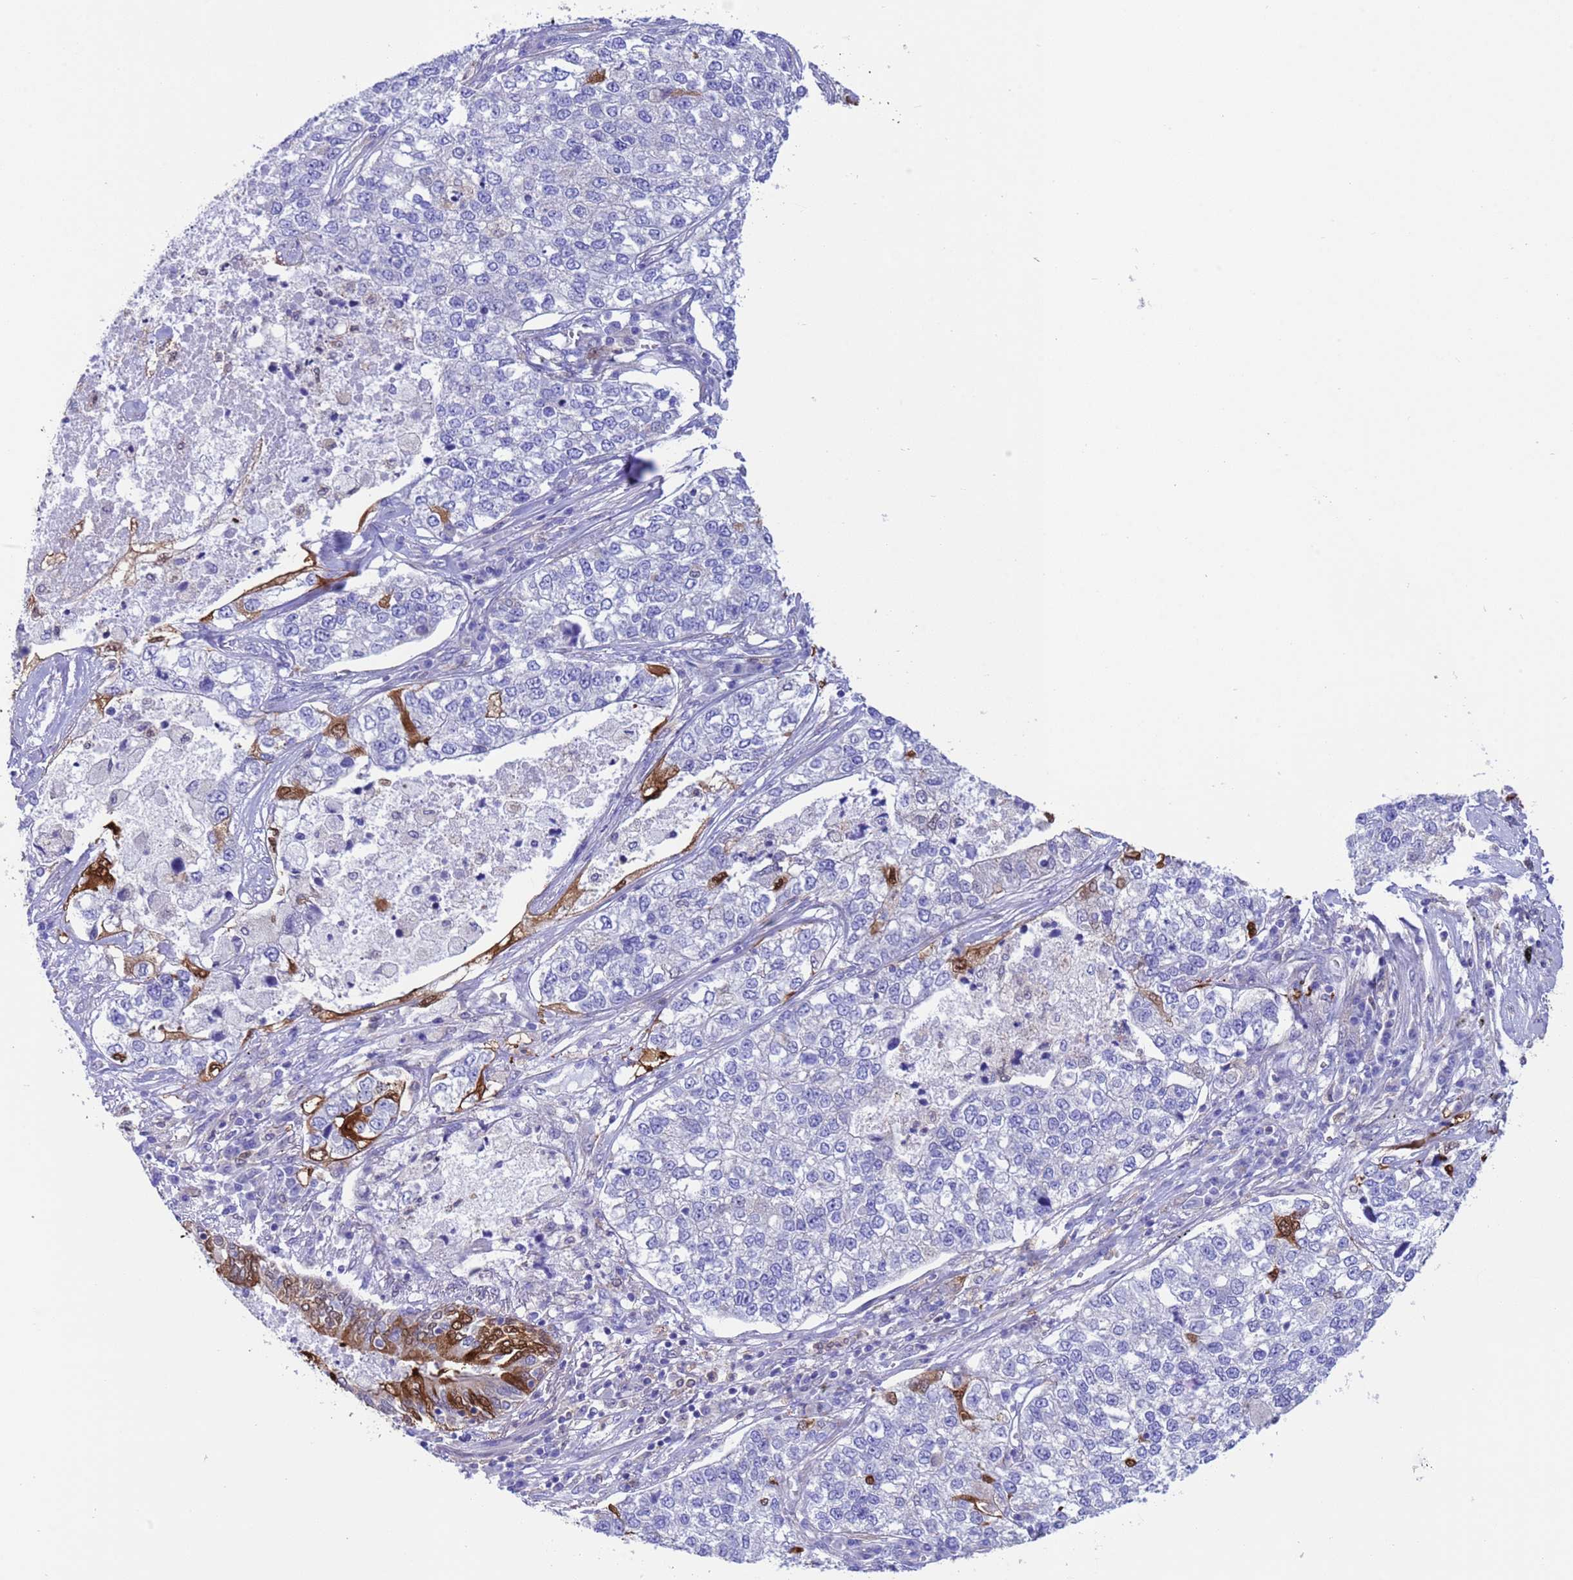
{"staining": {"intensity": "moderate", "quantity": "<25%", "location": "cytoplasmic/membranous,nuclear"}, "tissue": "lung cancer", "cell_type": "Tumor cells", "image_type": "cancer", "snomed": [{"axis": "morphology", "description": "Adenocarcinoma, NOS"}, {"axis": "topography", "description": "Lung"}], "caption": "Protein staining of adenocarcinoma (lung) tissue displays moderate cytoplasmic/membranous and nuclear positivity in approximately <25% of tumor cells.", "gene": "C6orf47", "patient": {"sex": "male", "age": 49}}